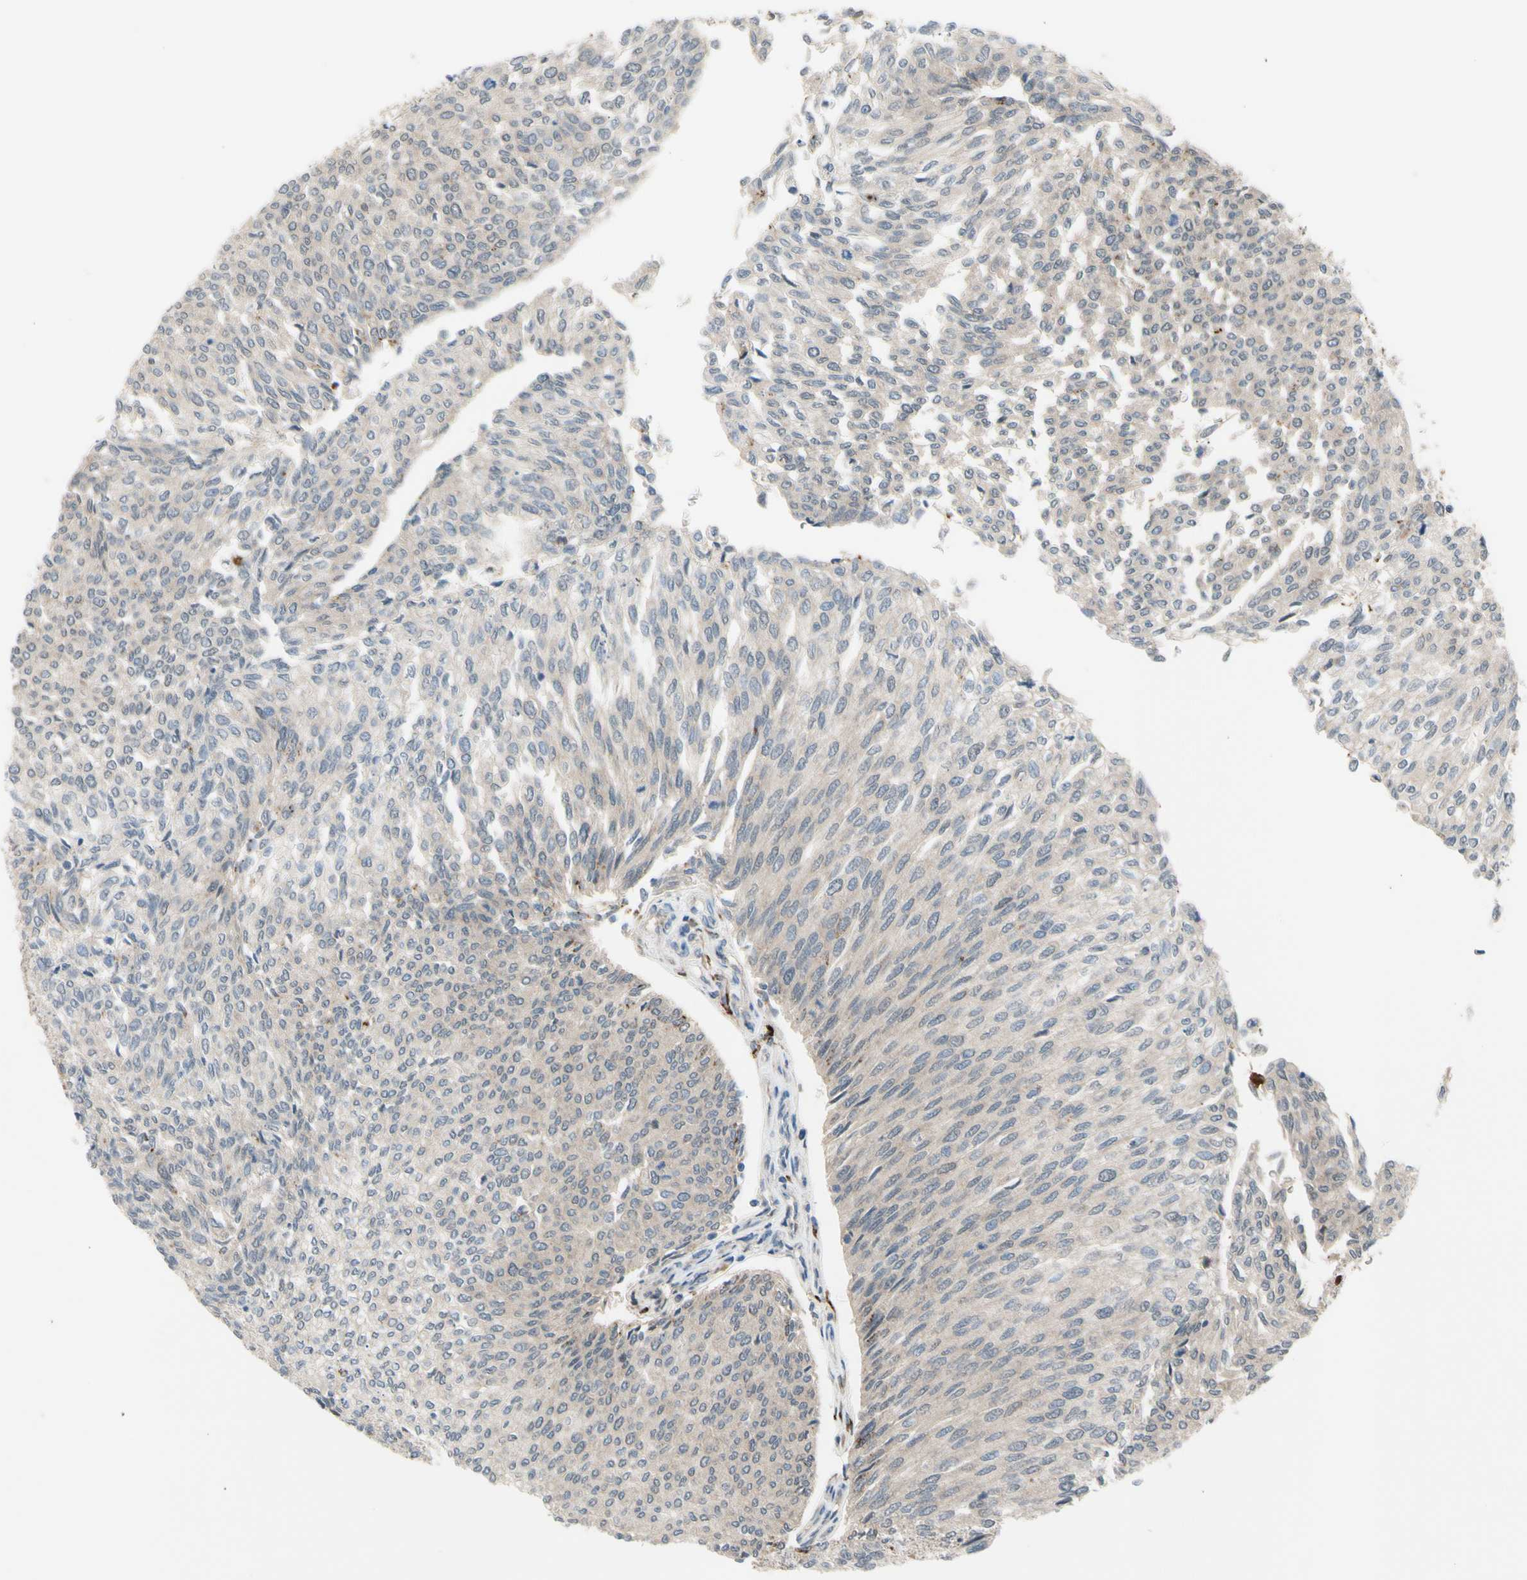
{"staining": {"intensity": "weak", "quantity": "<25%", "location": "cytoplasmic/membranous"}, "tissue": "urothelial cancer", "cell_type": "Tumor cells", "image_type": "cancer", "snomed": [{"axis": "morphology", "description": "Urothelial carcinoma, Low grade"}, {"axis": "topography", "description": "Urinary bladder"}], "caption": "Tumor cells show no significant staining in urothelial carcinoma (low-grade).", "gene": "GALNT5", "patient": {"sex": "female", "age": 79}}